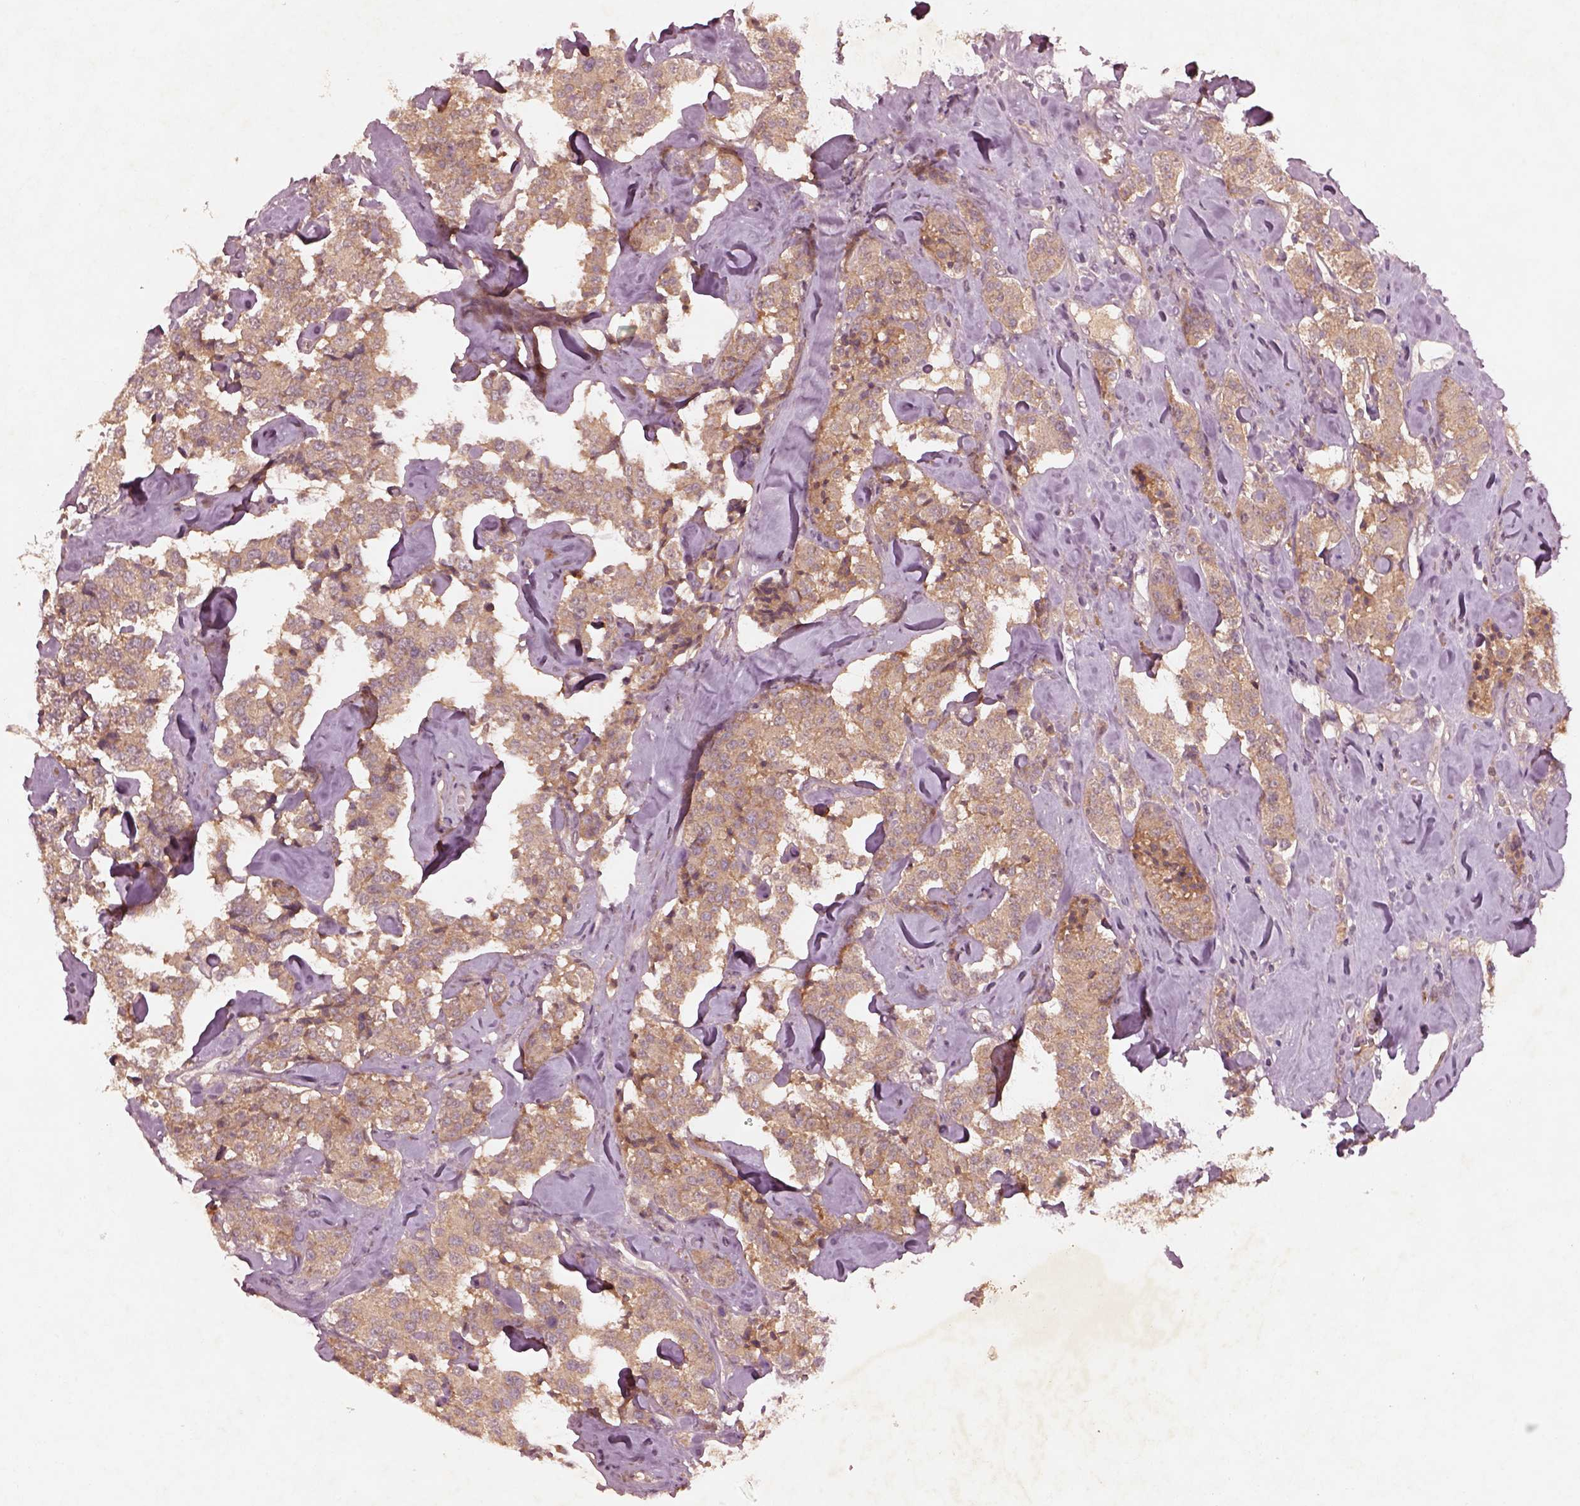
{"staining": {"intensity": "weak", "quantity": ">75%", "location": "cytoplasmic/membranous"}, "tissue": "carcinoid", "cell_type": "Tumor cells", "image_type": "cancer", "snomed": [{"axis": "morphology", "description": "Carcinoid, malignant, NOS"}, {"axis": "topography", "description": "Pancreas"}], "caption": "Immunohistochemical staining of malignant carcinoid exhibits low levels of weak cytoplasmic/membranous staining in approximately >75% of tumor cells.", "gene": "FAM234A", "patient": {"sex": "male", "age": 41}}